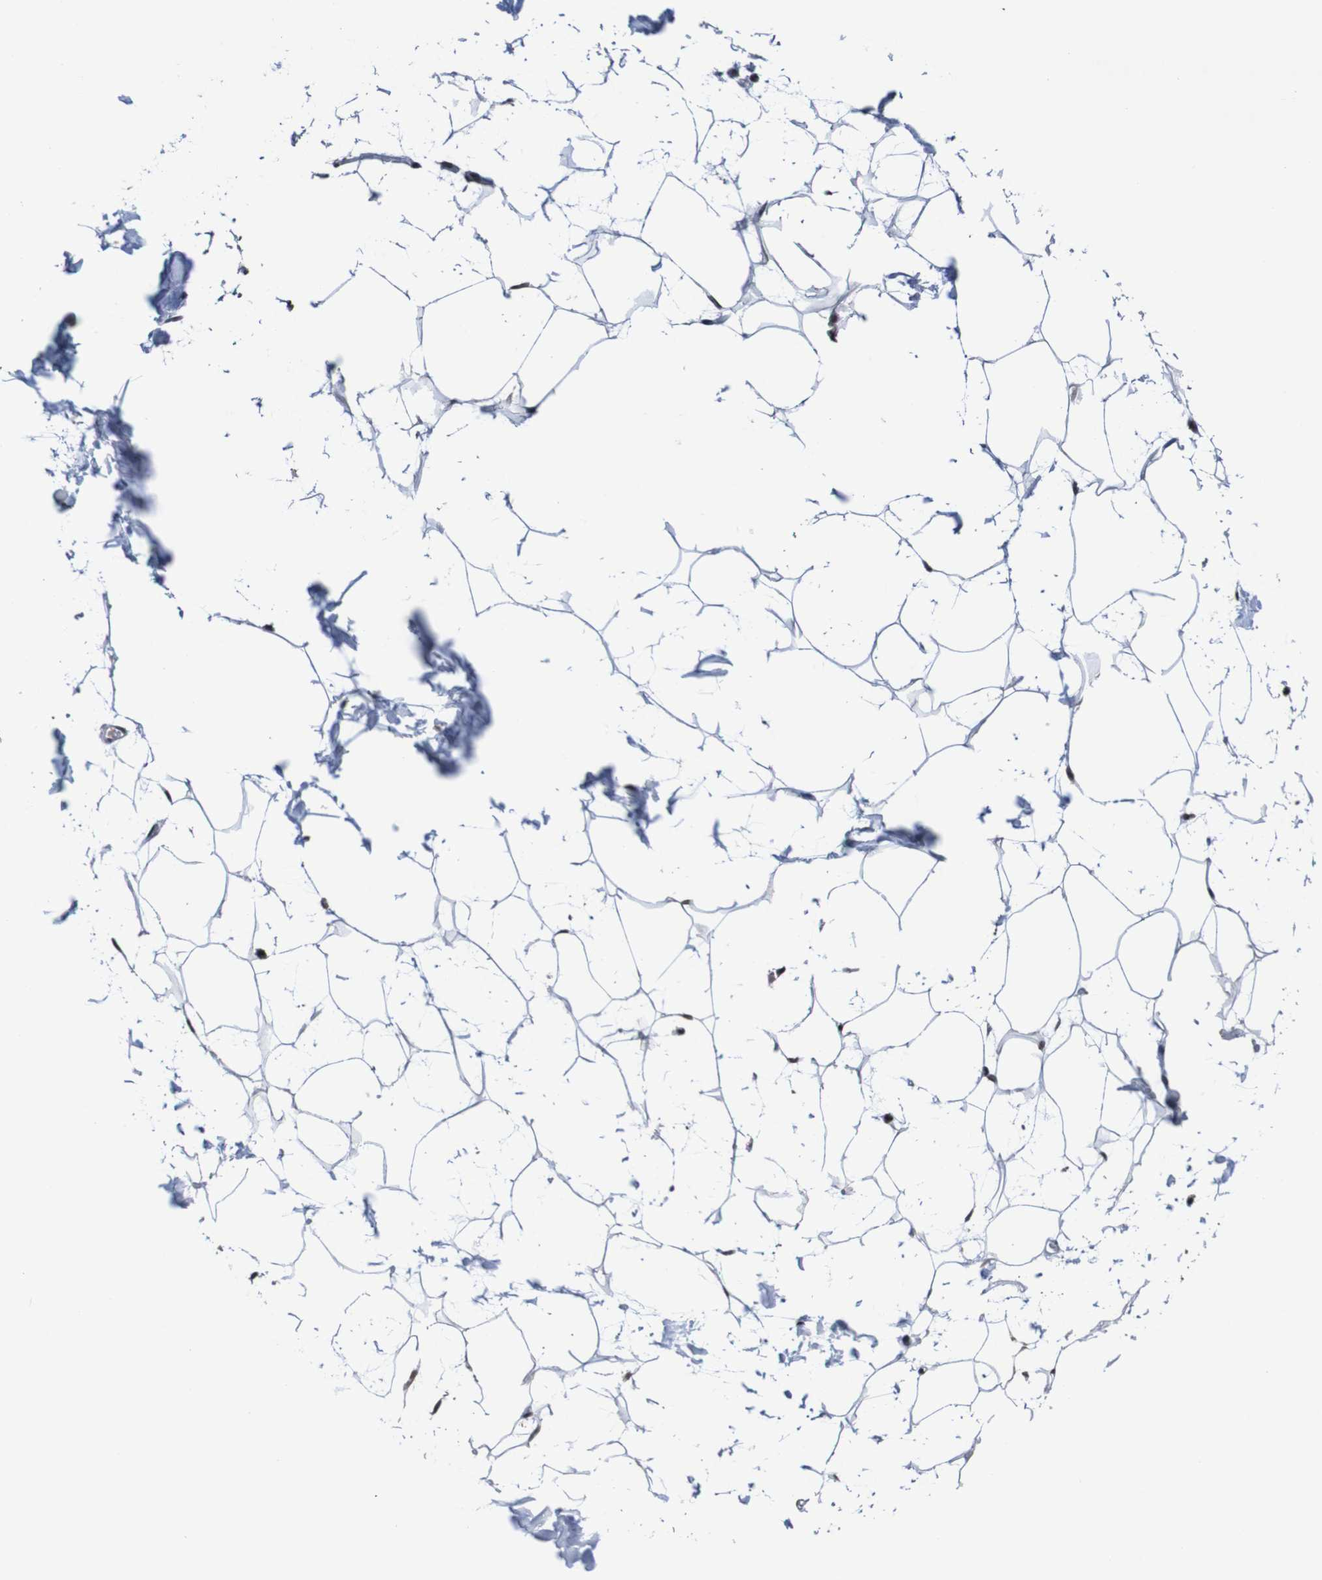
{"staining": {"intensity": "negative", "quantity": "none", "location": "none"}, "tissue": "adipose tissue", "cell_type": "Adipocytes", "image_type": "normal", "snomed": [{"axis": "morphology", "description": "Normal tissue, NOS"}, {"axis": "topography", "description": "Soft tissue"}], "caption": "Adipocytes show no significant protein expression in benign adipose tissue.", "gene": "CDC5L", "patient": {"sex": "male", "age": 72}}